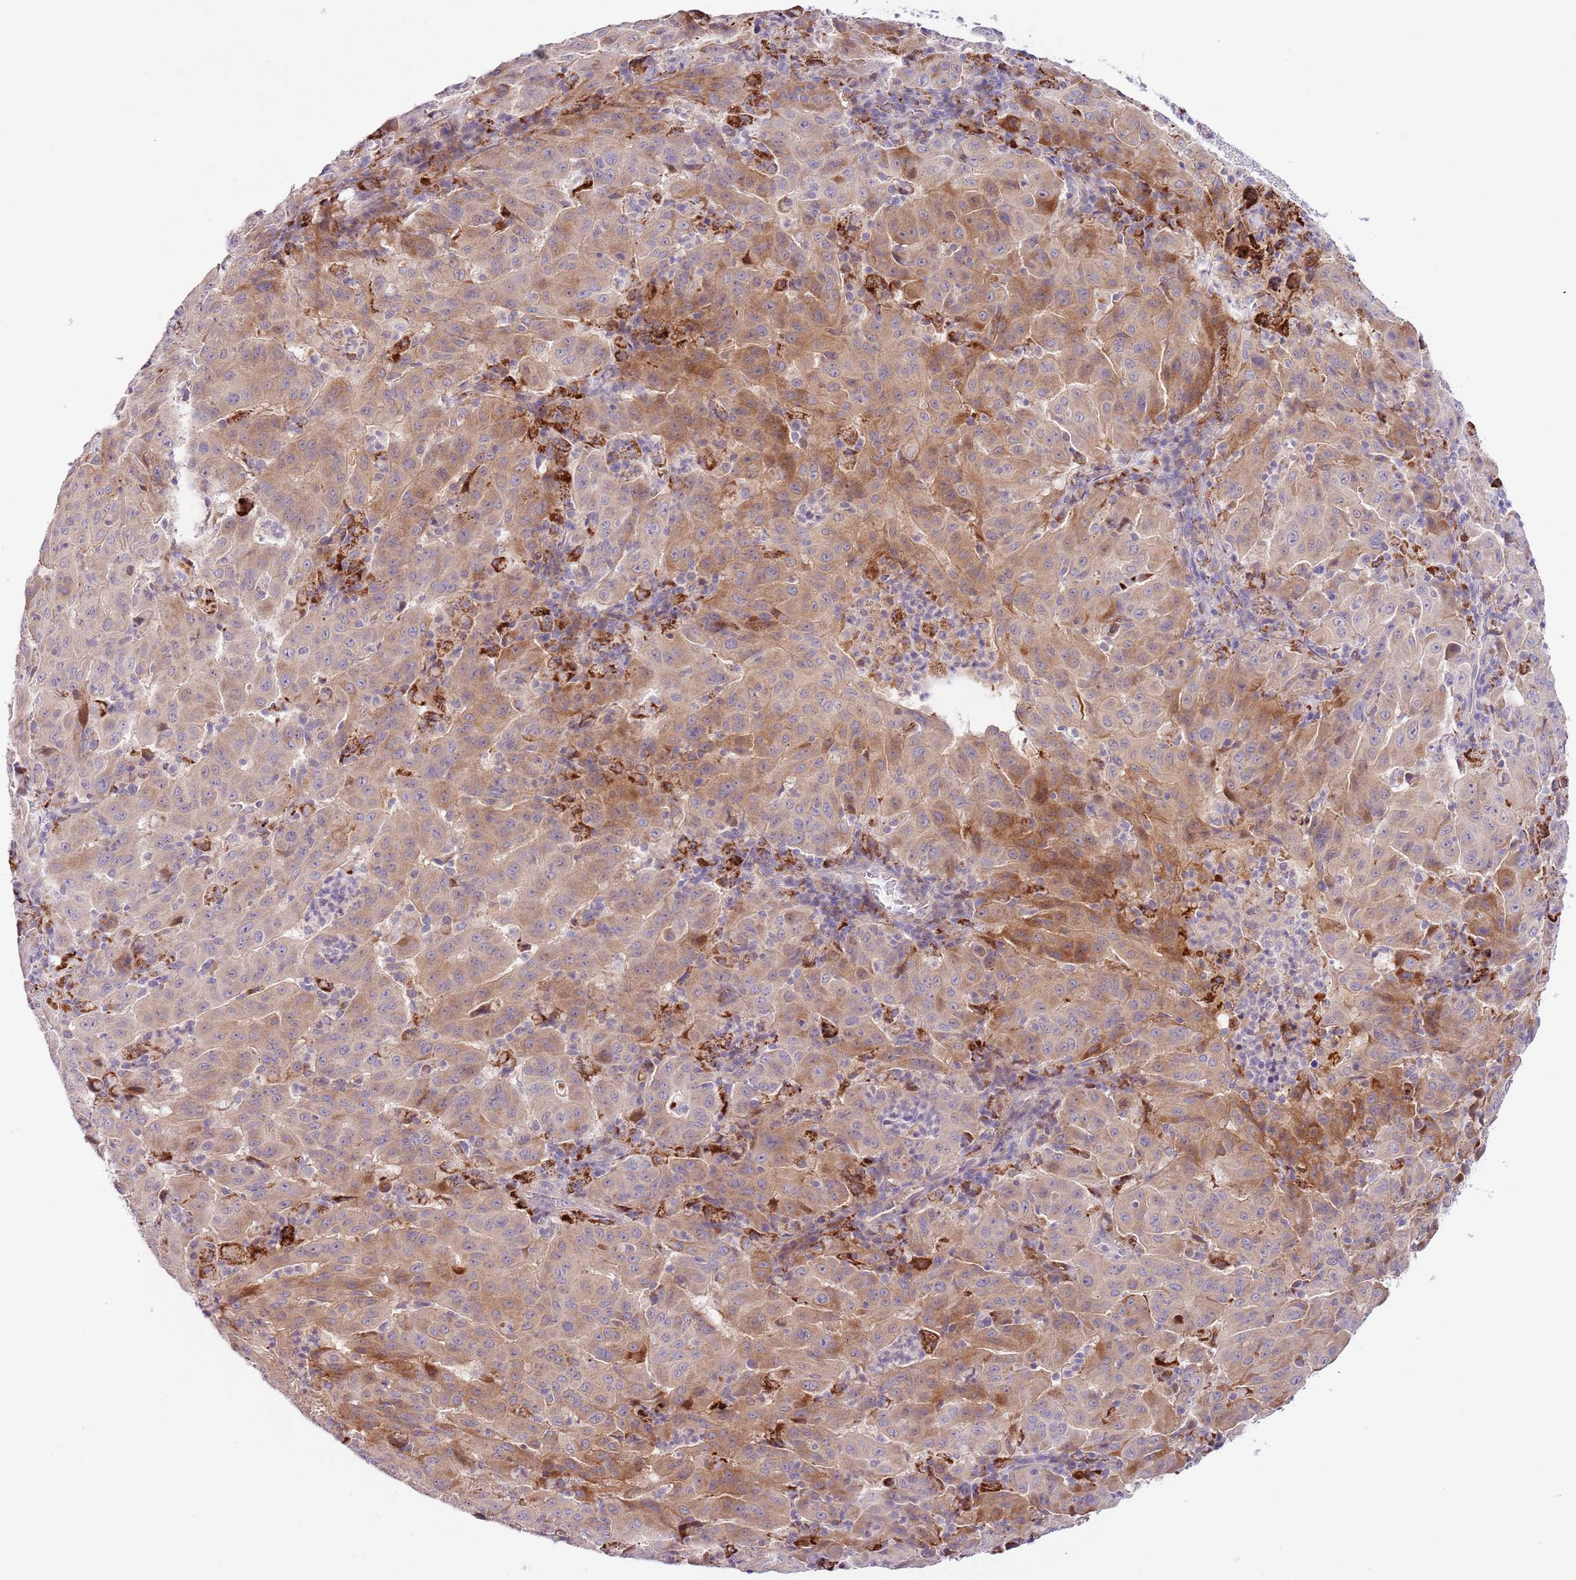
{"staining": {"intensity": "moderate", "quantity": "25%-75%", "location": "cytoplasmic/membranous"}, "tissue": "pancreatic cancer", "cell_type": "Tumor cells", "image_type": "cancer", "snomed": [{"axis": "morphology", "description": "Adenocarcinoma, NOS"}, {"axis": "topography", "description": "Pancreas"}], "caption": "Immunohistochemical staining of human pancreatic cancer (adenocarcinoma) demonstrates medium levels of moderate cytoplasmic/membranous staining in about 25%-75% of tumor cells.", "gene": "ZNF658", "patient": {"sex": "male", "age": 63}}